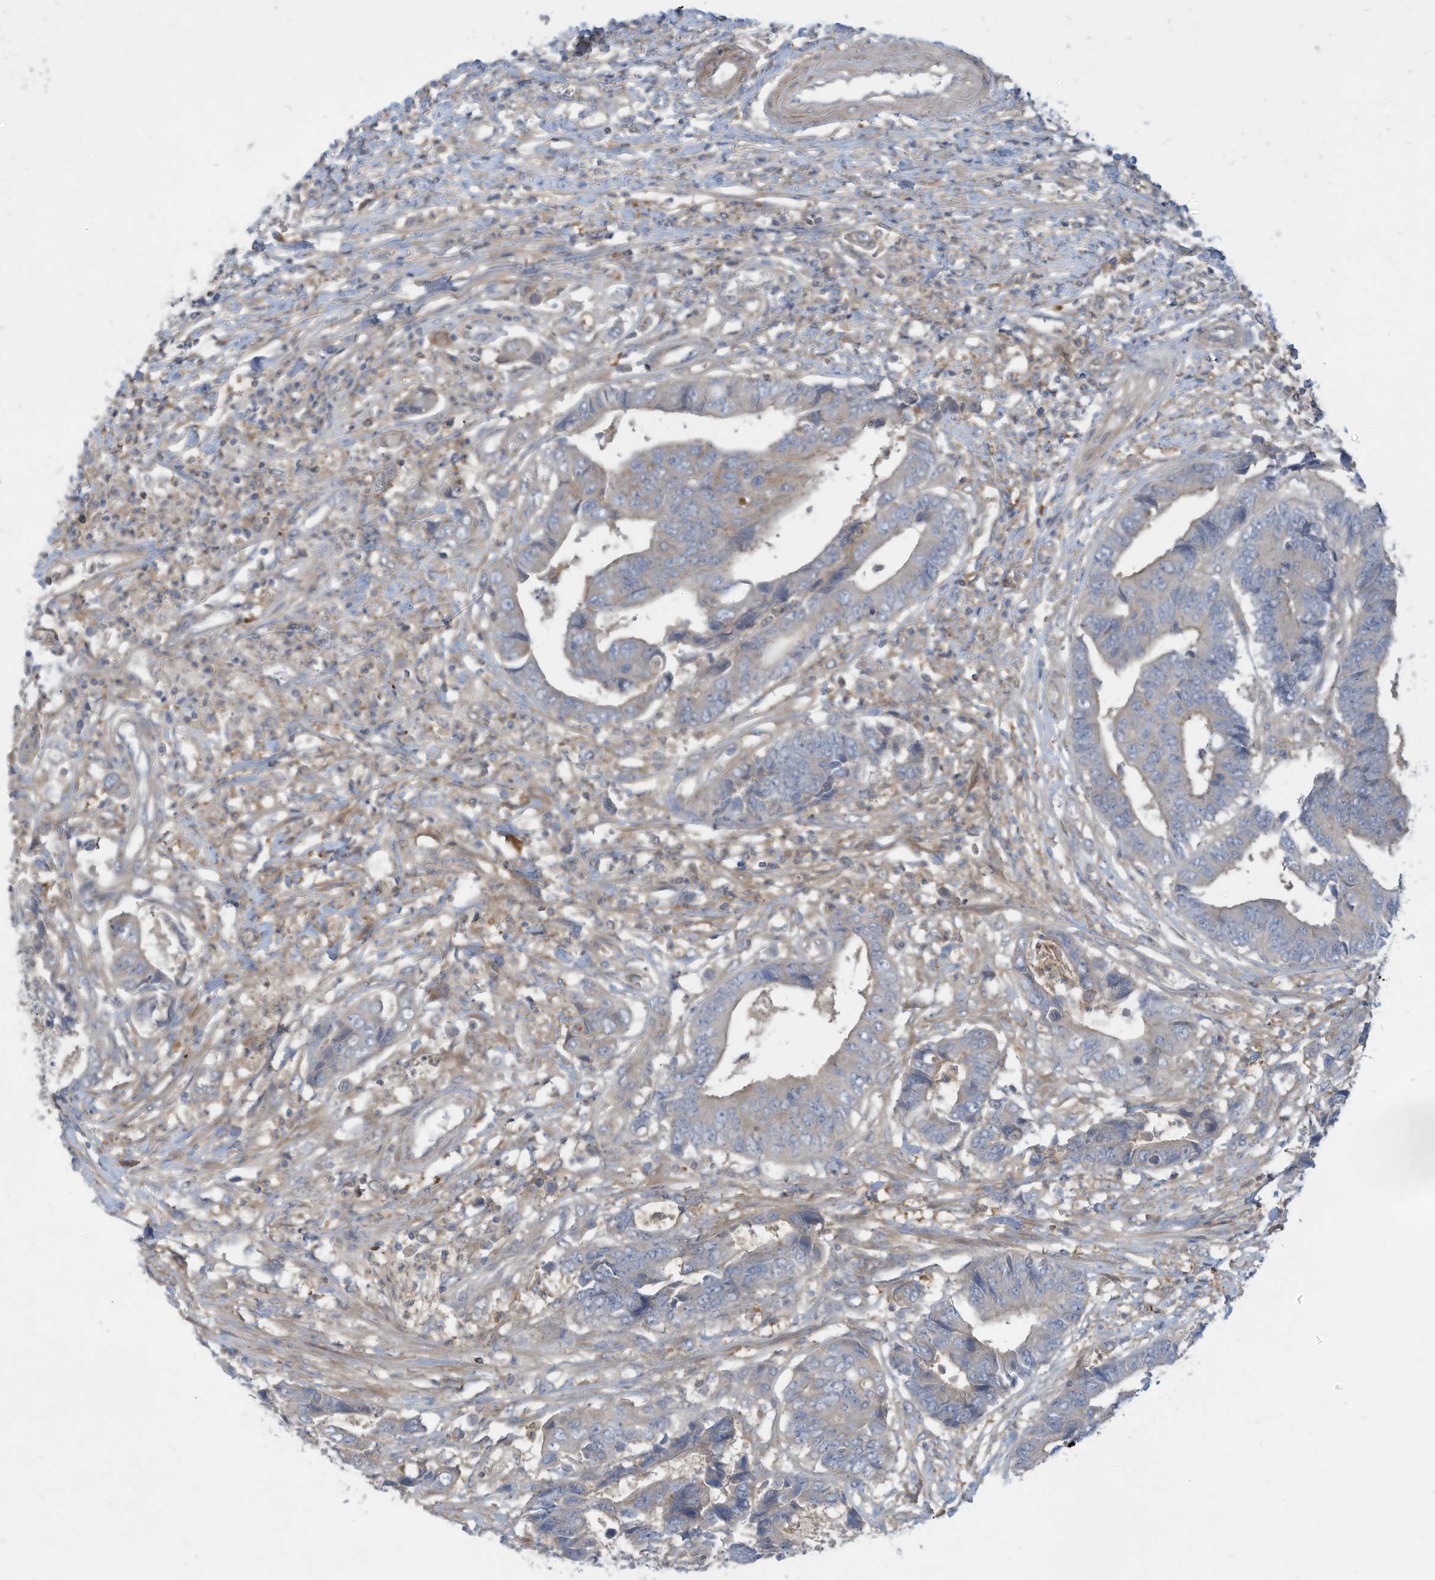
{"staining": {"intensity": "weak", "quantity": "<25%", "location": "cytoplasmic/membranous"}, "tissue": "colorectal cancer", "cell_type": "Tumor cells", "image_type": "cancer", "snomed": [{"axis": "morphology", "description": "Adenocarcinoma, NOS"}, {"axis": "topography", "description": "Rectum"}], "caption": "The histopathology image demonstrates no significant staining in tumor cells of colorectal cancer (adenocarcinoma). The staining was performed using DAB (3,3'-diaminobenzidine) to visualize the protein expression in brown, while the nuclei were stained in blue with hematoxylin (Magnification: 20x).", "gene": "ADI1", "patient": {"sex": "male", "age": 84}}